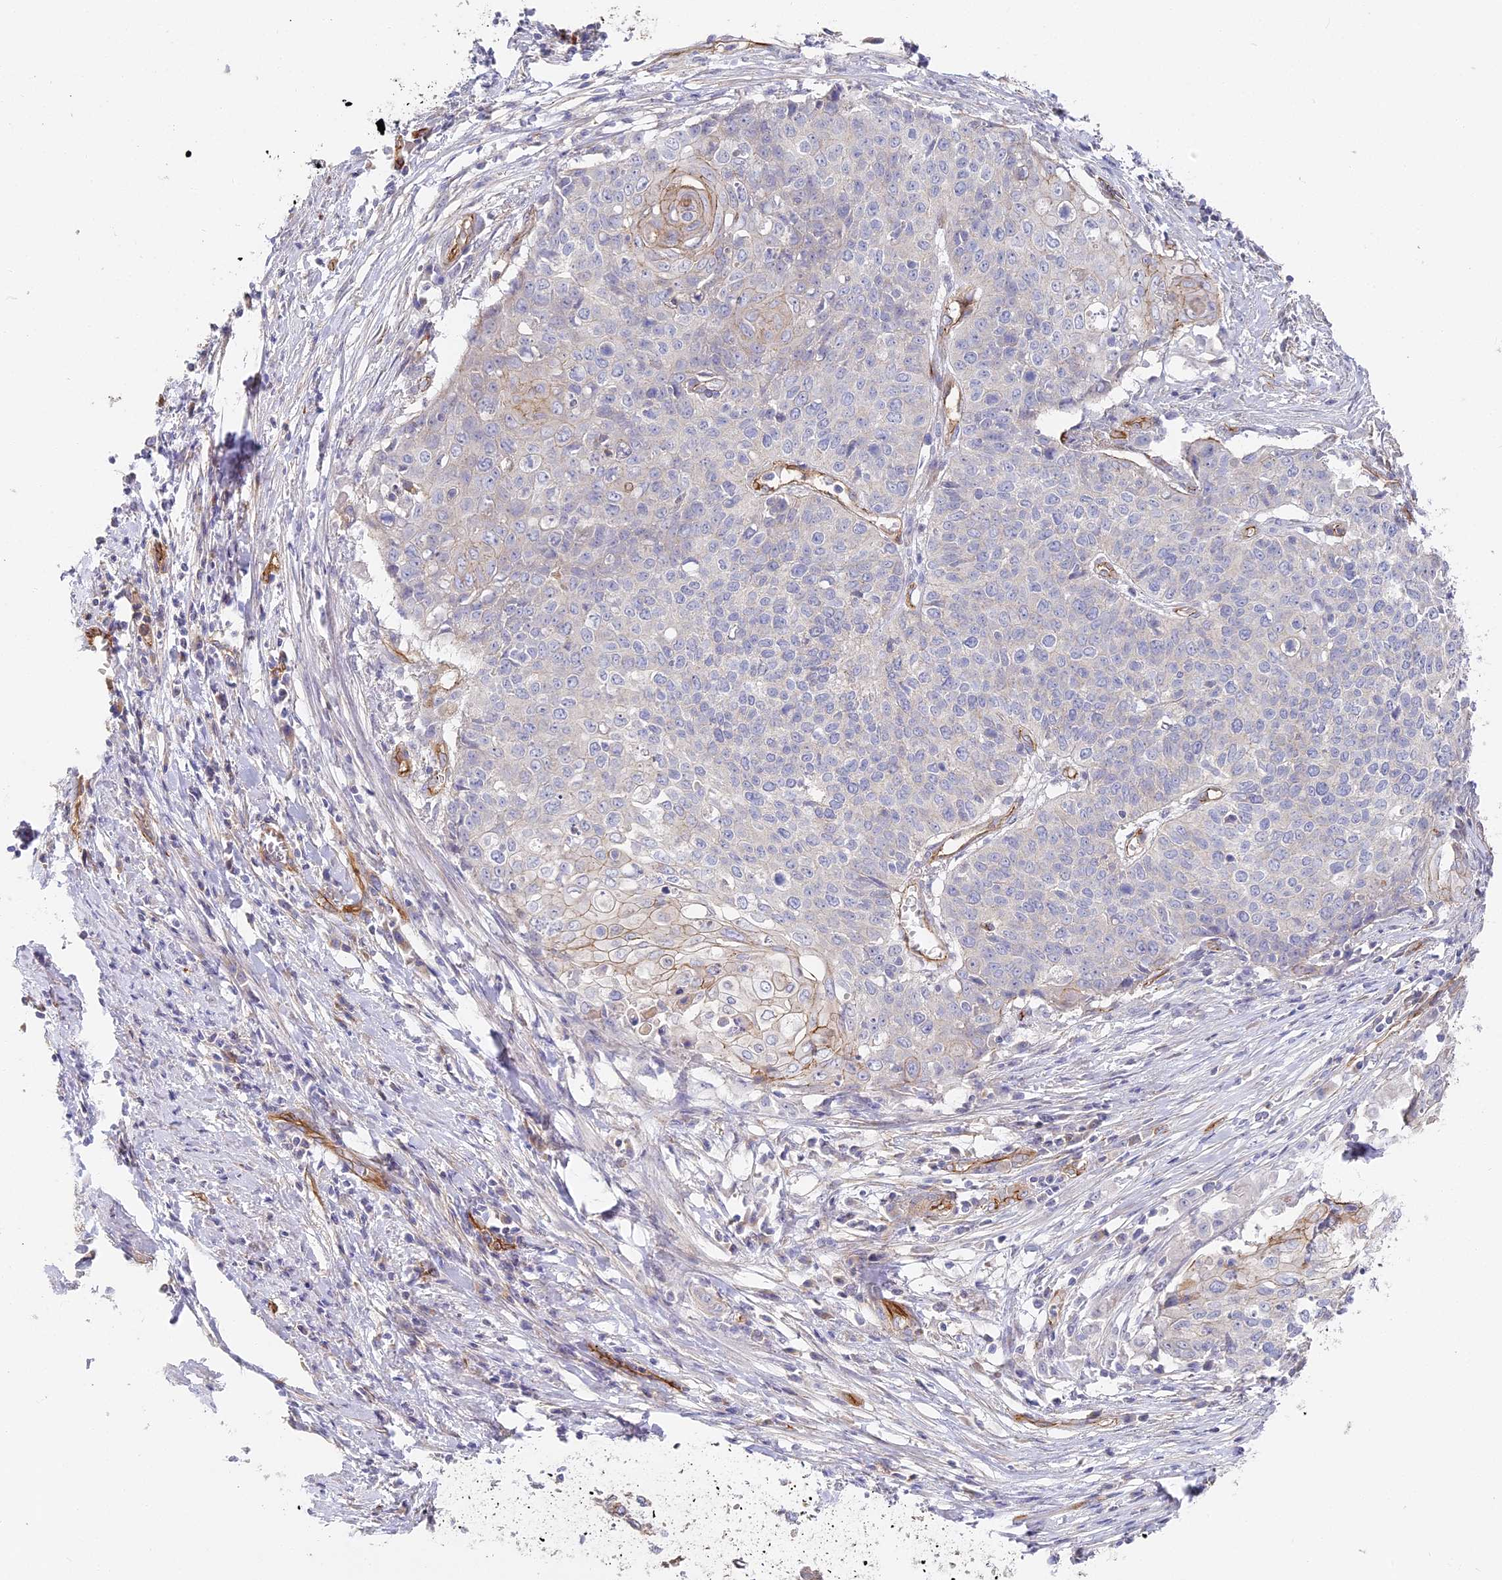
{"staining": {"intensity": "negative", "quantity": "none", "location": "none"}, "tissue": "cervical cancer", "cell_type": "Tumor cells", "image_type": "cancer", "snomed": [{"axis": "morphology", "description": "Squamous cell carcinoma, NOS"}, {"axis": "topography", "description": "Cervix"}], "caption": "This is an IHC image of human cervical squamous cell carcinoma. There is no positivity in tumor cells.", "gene": "CCDC30", "patient": {"sex": "female", "age": 39}}